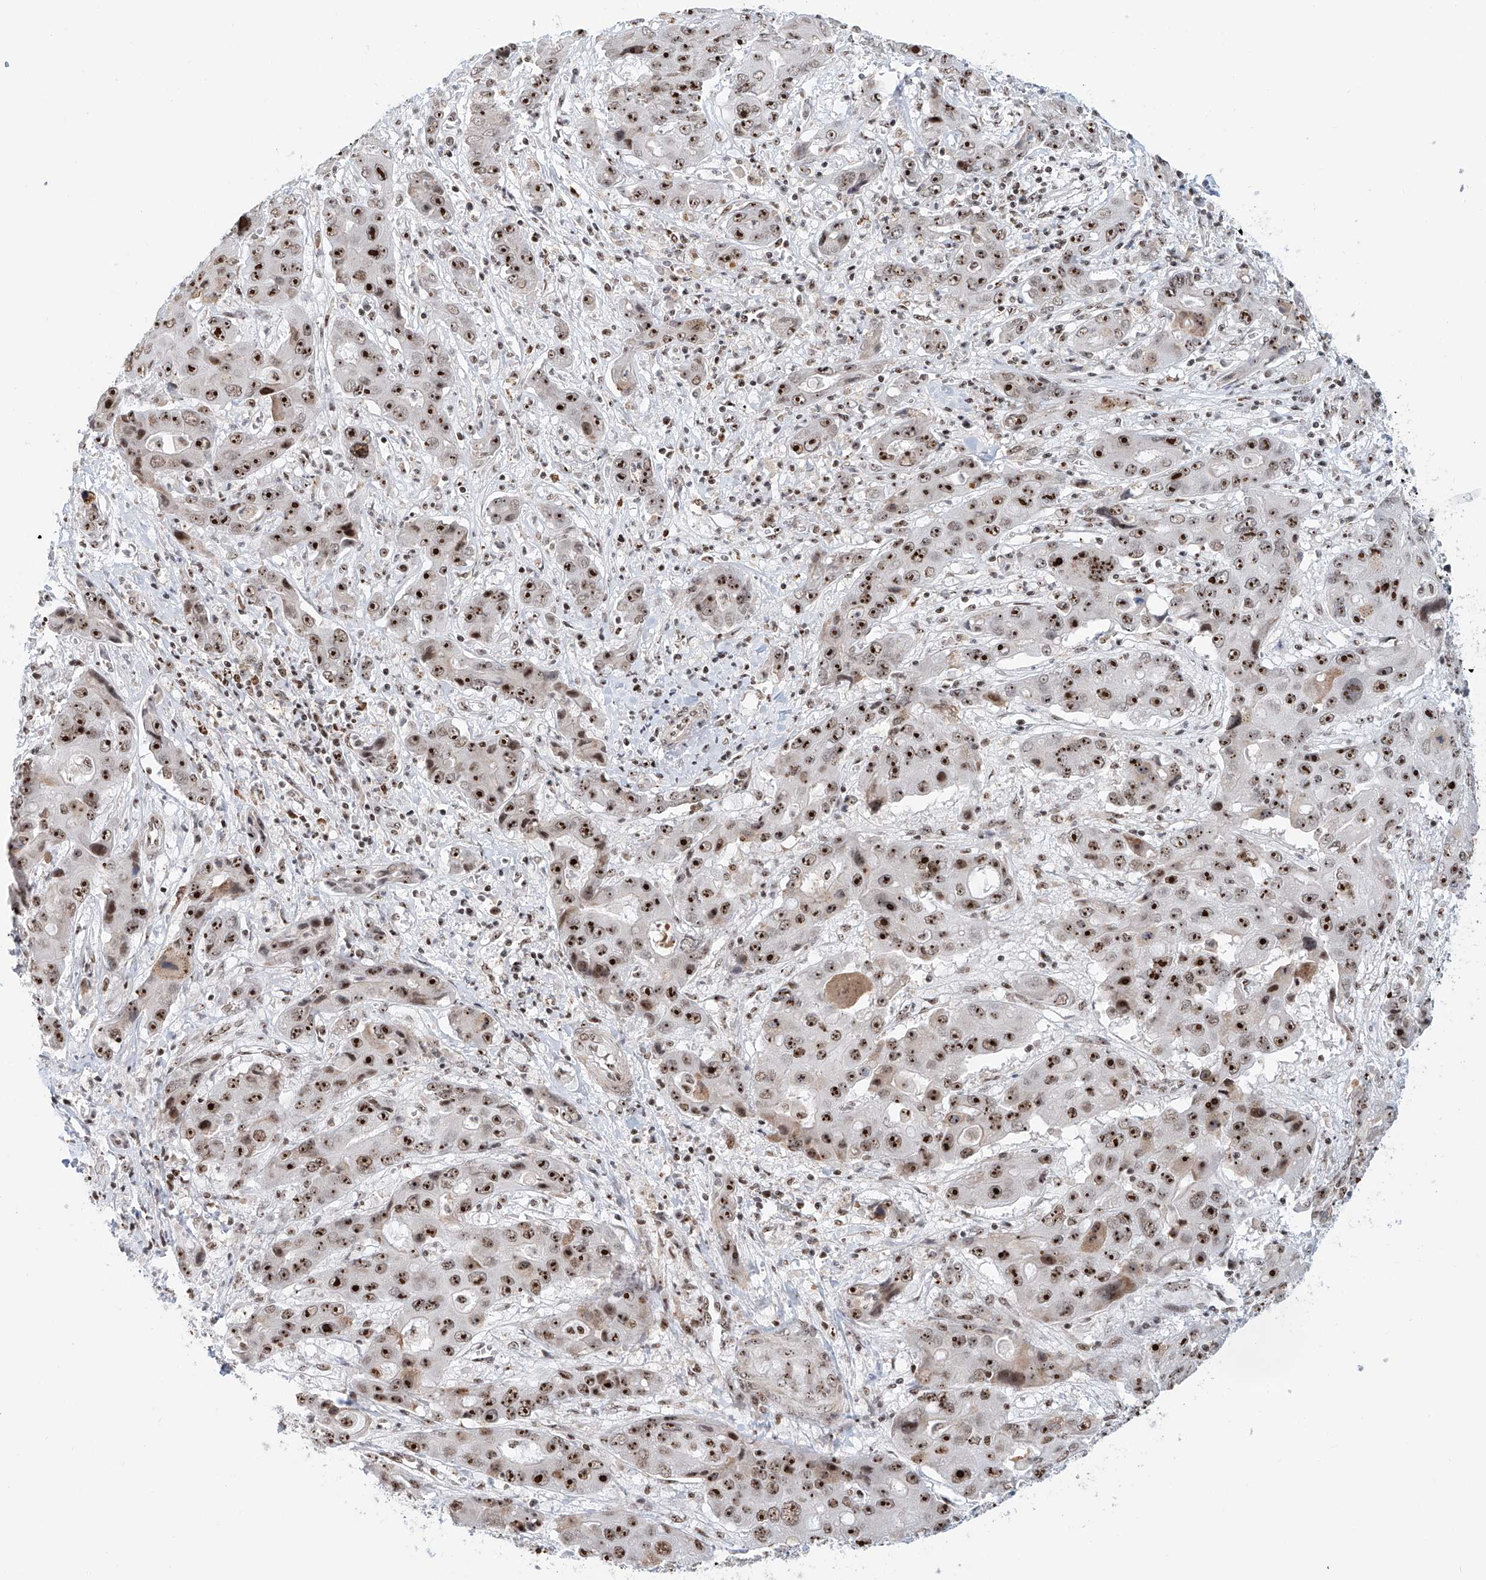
{"staining": {"intensity": "strong", "quantity": "25%-75%", "location": "nuclear"}, "tissue": "liver cancer", "cell_type": "Tumor cells", "image_type": "cancer", "snomed": [{"axis": "morphology", "description": "Cholangiocarcinoma"}, {"axis": "topography", "description": "Liver"}], "caption": "Immunohistochemistry (IHC) (DAB (3,3'-diaminobenzidine)) staining of liver cancer displays strong nuclear protein staining in about 25%-75% of tumor cells. (Stains: DAB in brown, nuclei in blue, Microscopy: brightfield microscopy at high magnification).", "gene": "PRUNE2", "patient": {"sex": "male", "age": 67}}